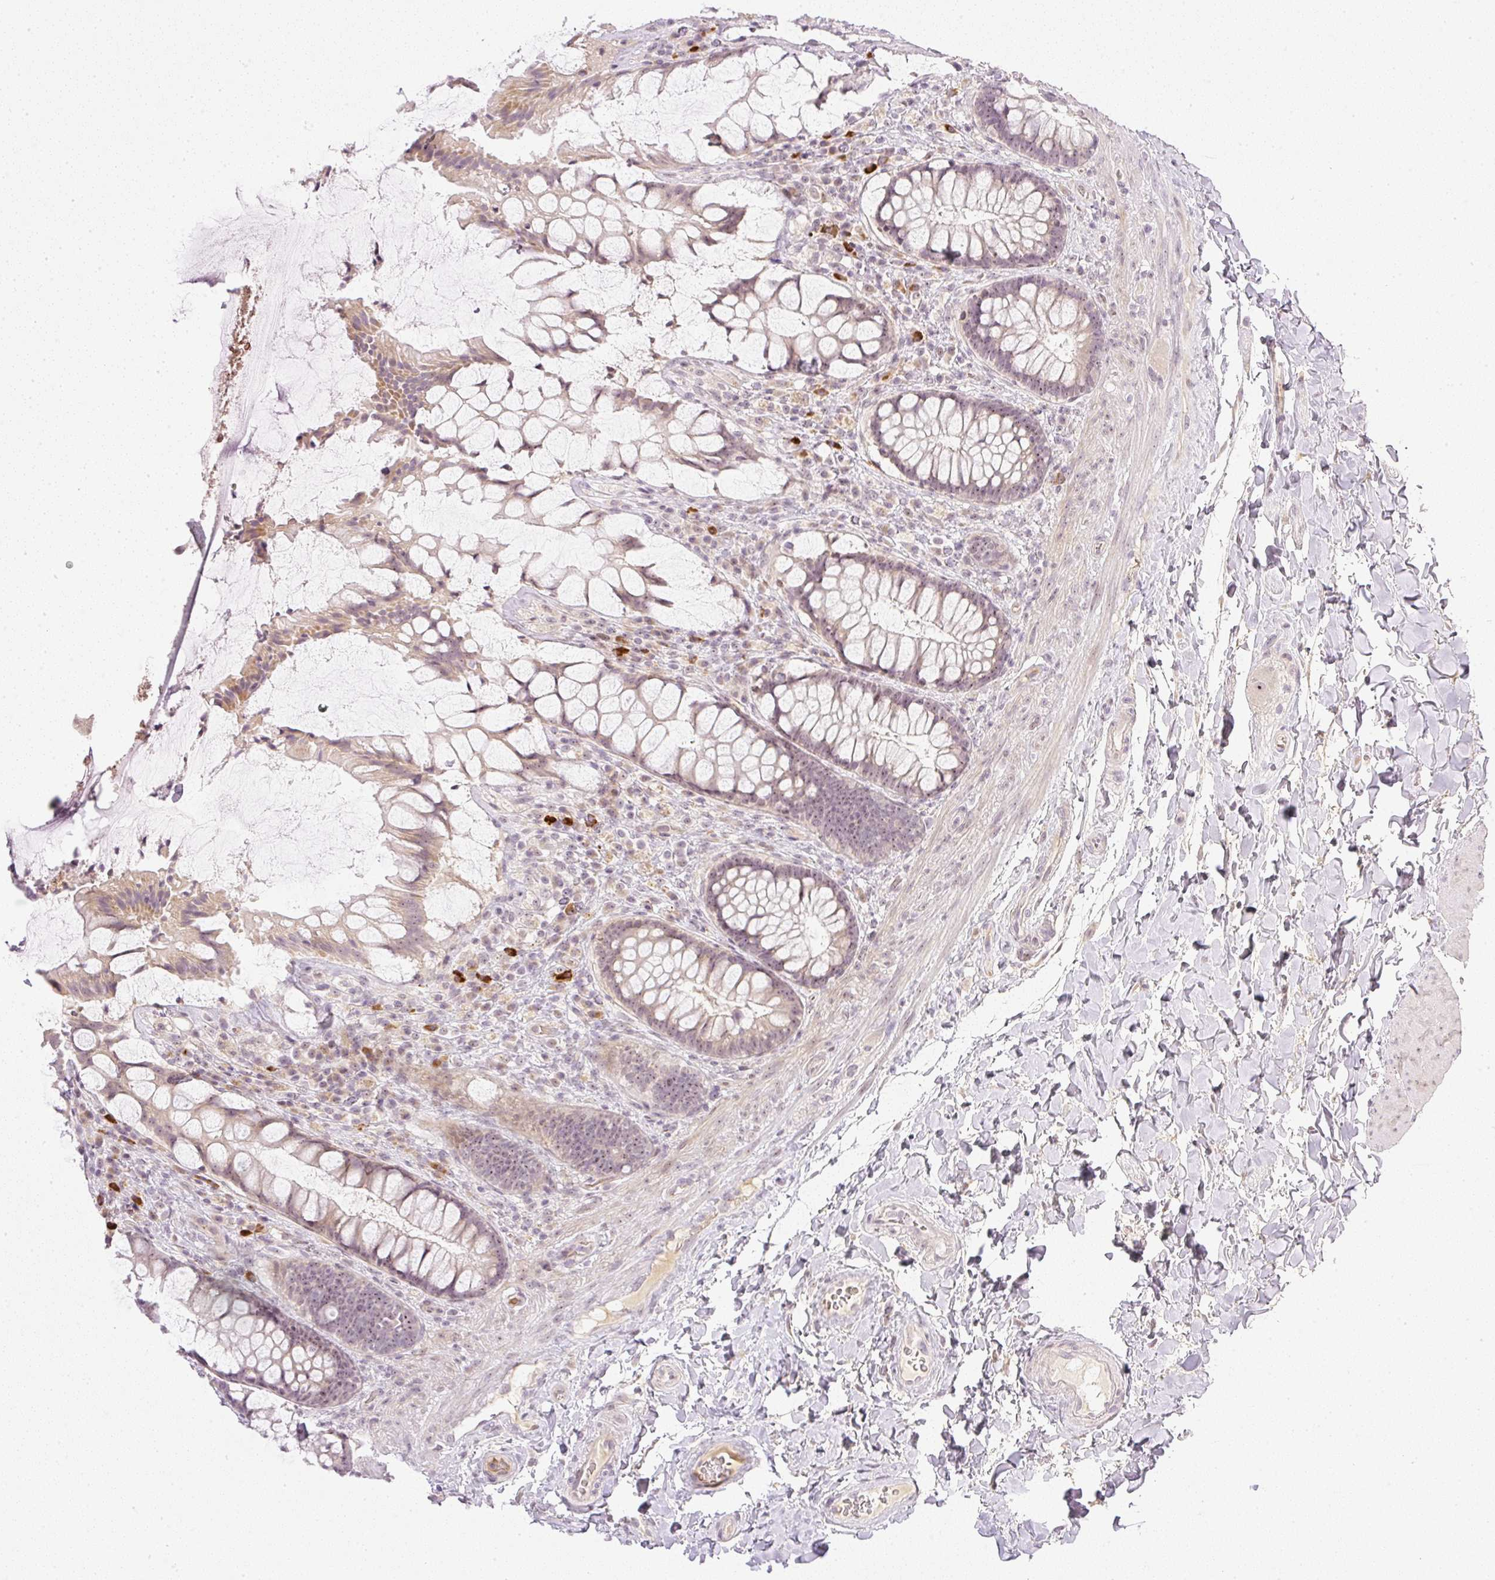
{"staining": {"intensity": "moderate", "quantity": ">75%", "location": "cytoplasmic/membranous,nuclear"}, "tissue": "rectum", "cell_type": "Glandular cells", "image_type": "normal", "snomed": [{"axis": "morphology", "description": "Normal tissue, NOS"}, {"axis": "topography", "description": "Rectum"}], "caption": "This histopathology image displays normal rectum stained with immunohistochemistry (IHC) to label a protein in brown. The cytoplasmic/membranous,nuclear of glandular cells show moderate positivity for the protein. Nuclei are counter-stained blue.", "gene": "AAR2", "patient": {"sex": "female", "age": 58}}